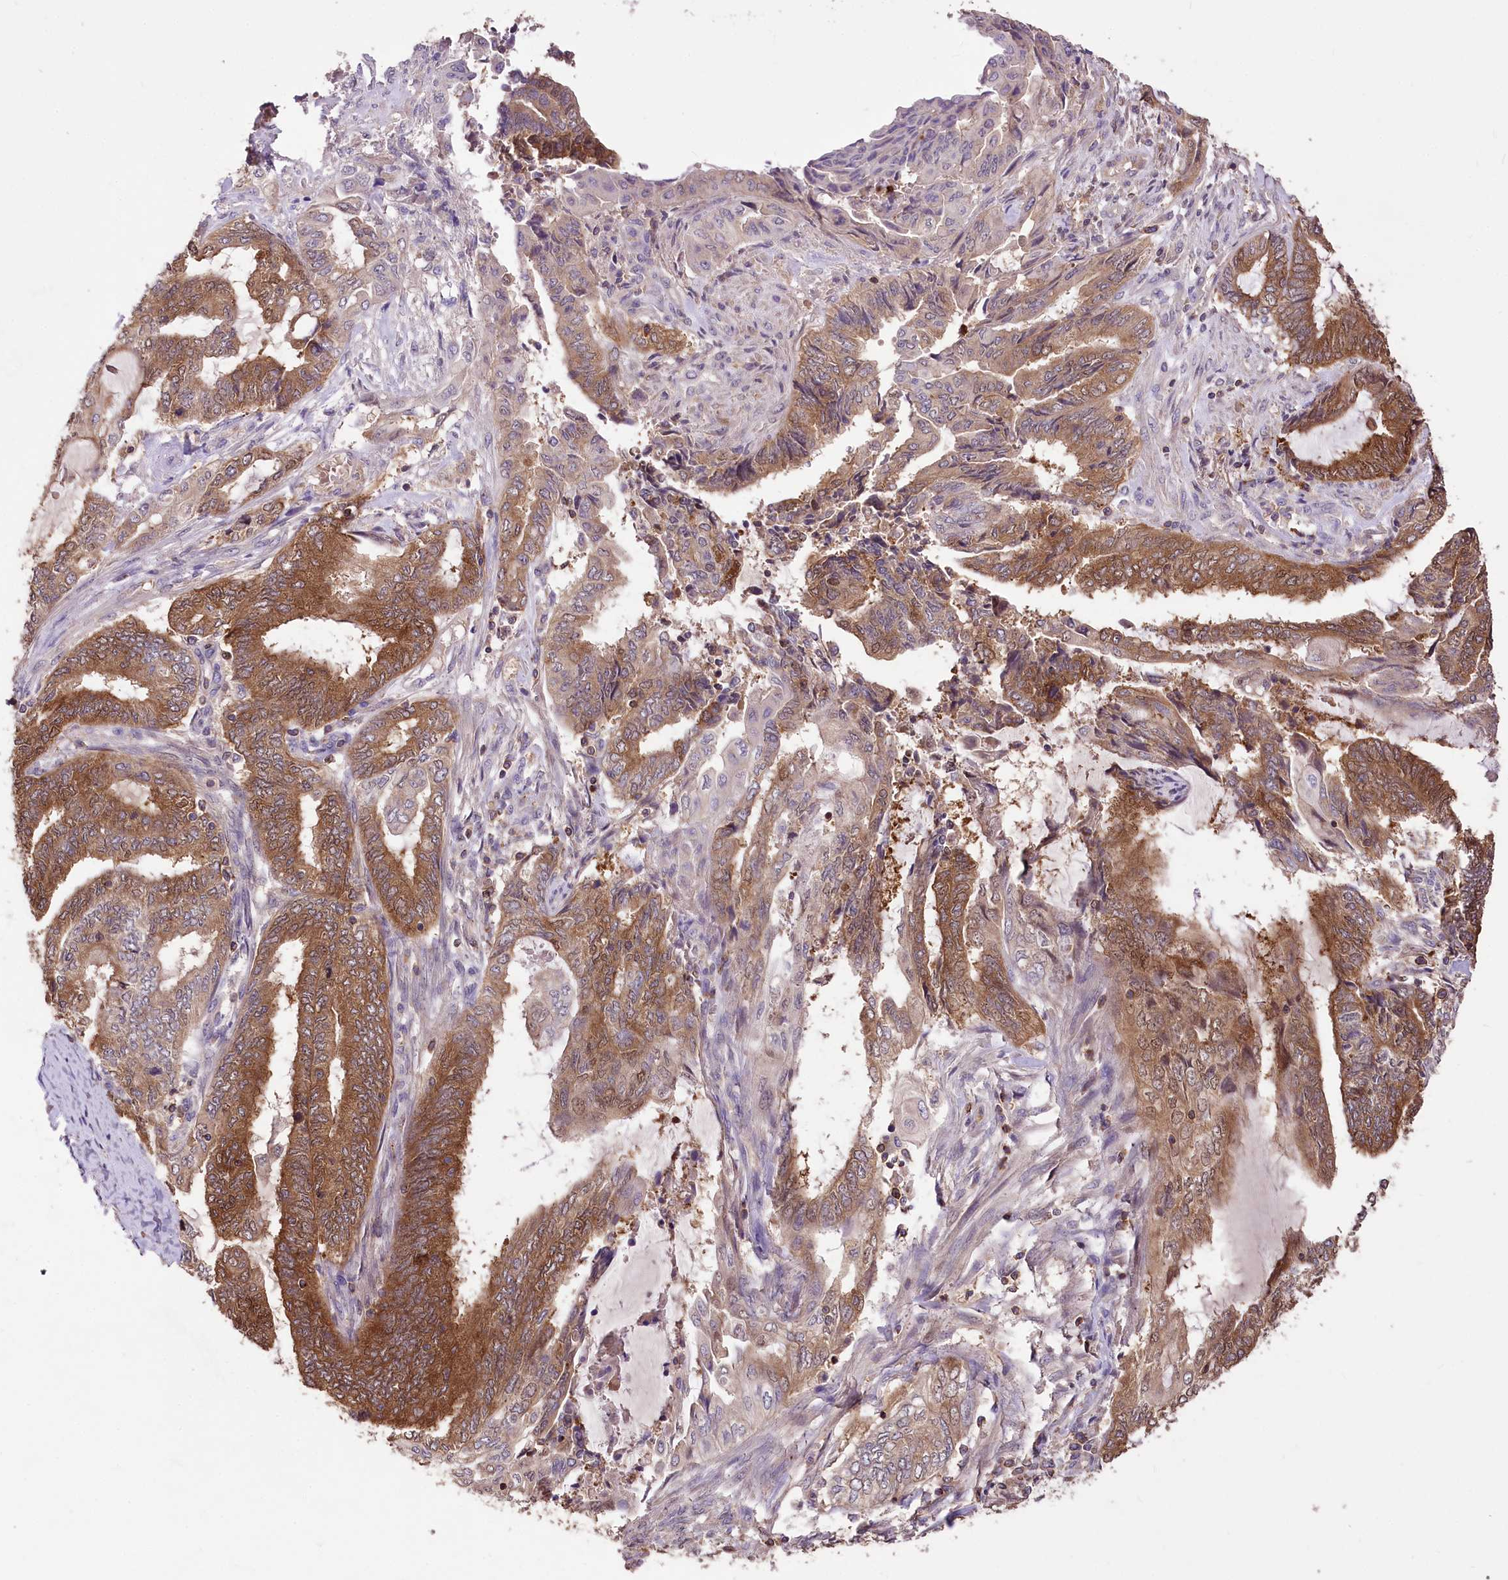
{"staining": {"intensity": "moderate", "quantity": ">75%", "location": "cytoplasmic/membranous,nuclear"}, "tissue": "endometrial cancer", "cell_type": "Tumor cells", "image_type": "cancer", "snomed": [{"axis": "morphology", "description": "Adenocarcinoma, NOS"}, {"axis": "topography", "description": "Uterus"}, {"axis": "topography", "description": "Endometrium"}], "caption": "Tumor cells reveal medium levels of moderate cytoplasmic/membranous and nuclear staining in approximately >75% of cells in endometrial adenocarcinoma.", "gene": "SERGEF", "patient": {"sex": "female", "age": 70}}